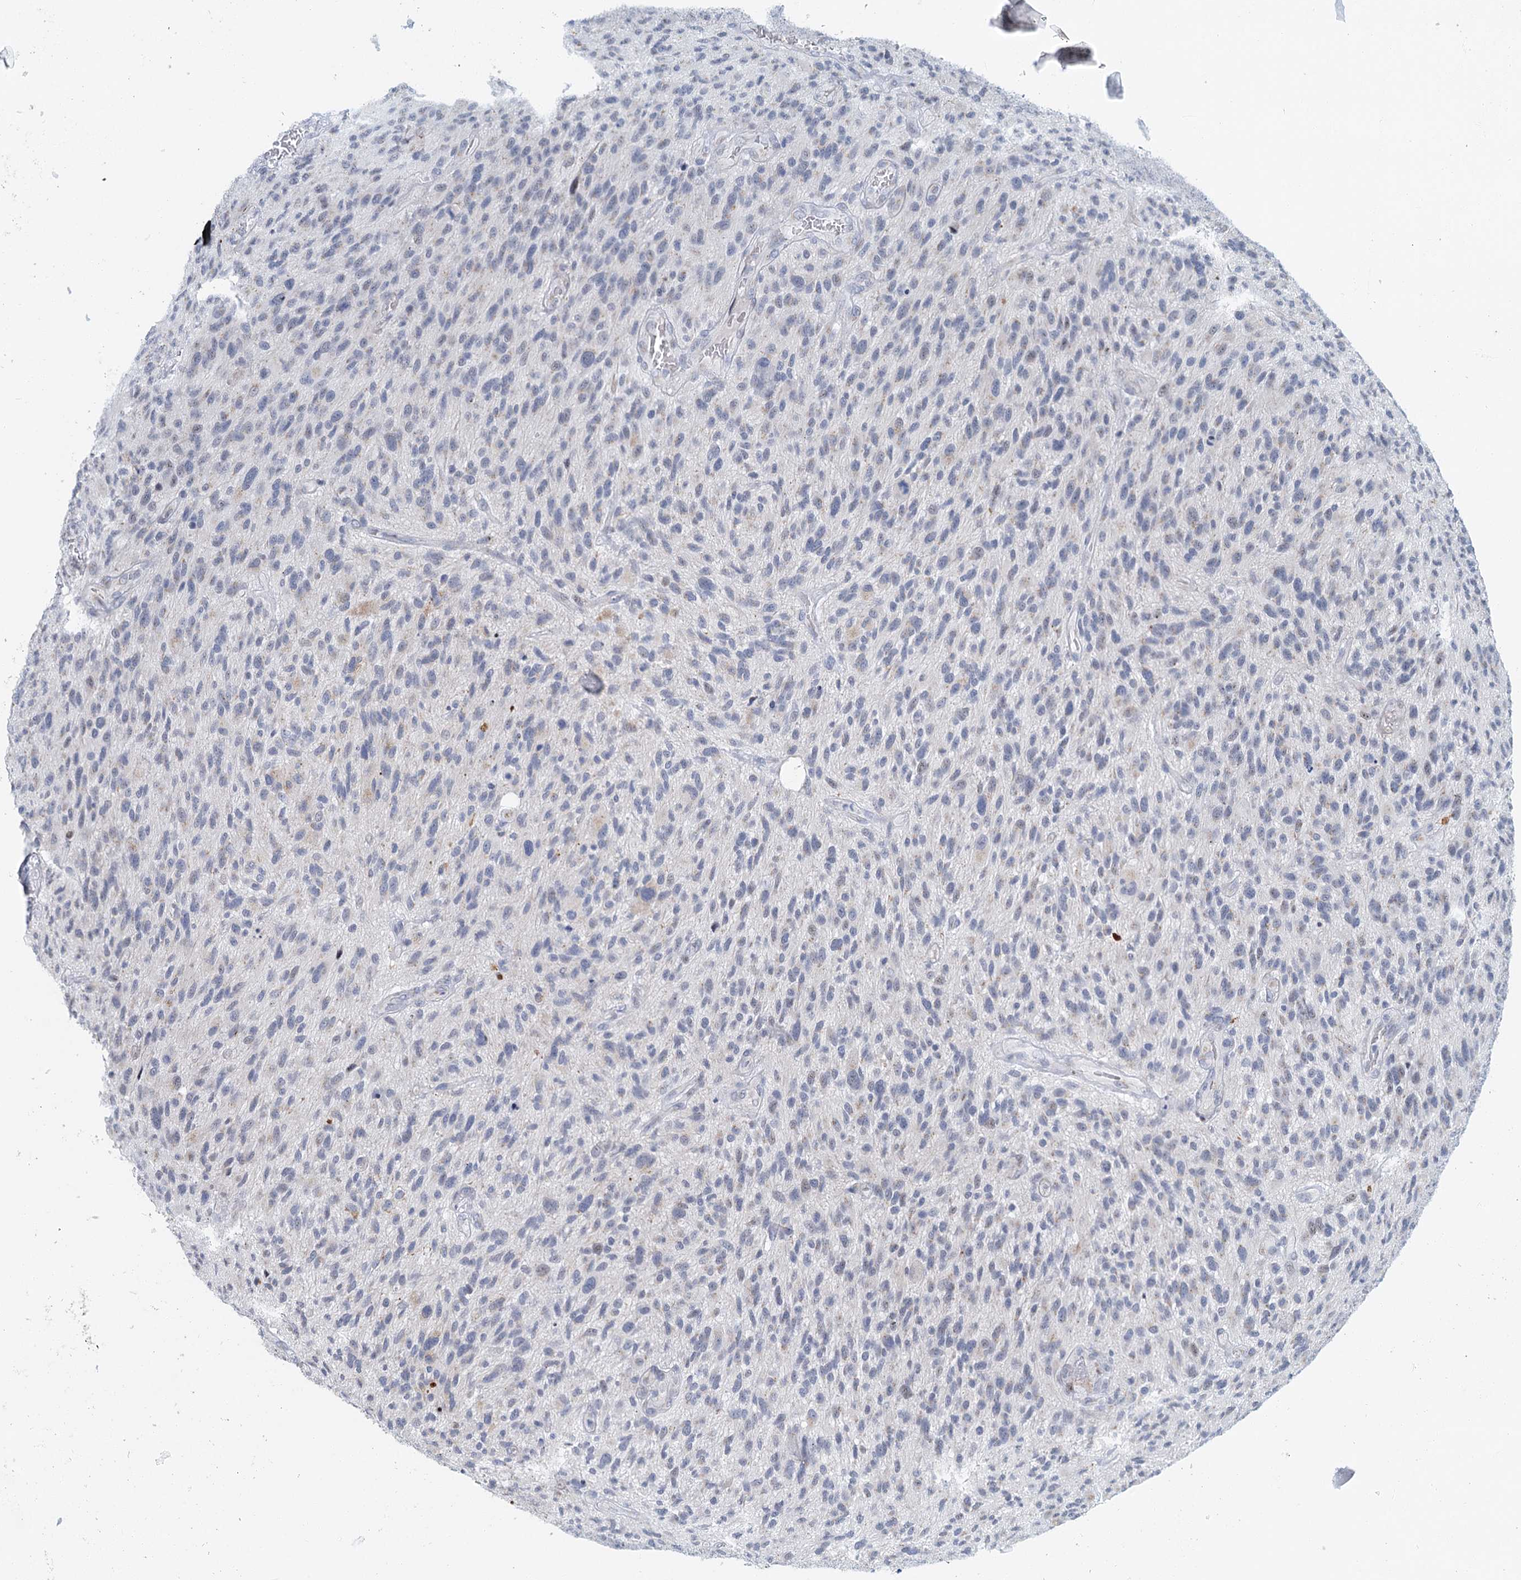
{"staining": {"intensity": "negative", "quantity": "none", "location": "none"}, "tissue": "glioma", "cell_type": "Tumor cells", "image_type": "cancer", "snomed": [{"axis": "morphology", "description": "Glioma, malignant, High grade"}, {"axis": "topography", "description": "Brain"}], "caption": "An IHC photomicrograph of high-grade glioma (malignant) is shown. There is no staining in tumor cells of high-grade glioma (malignant).", "gene": "ZNF527", "patient": {"sex": "male", "age": 47}}